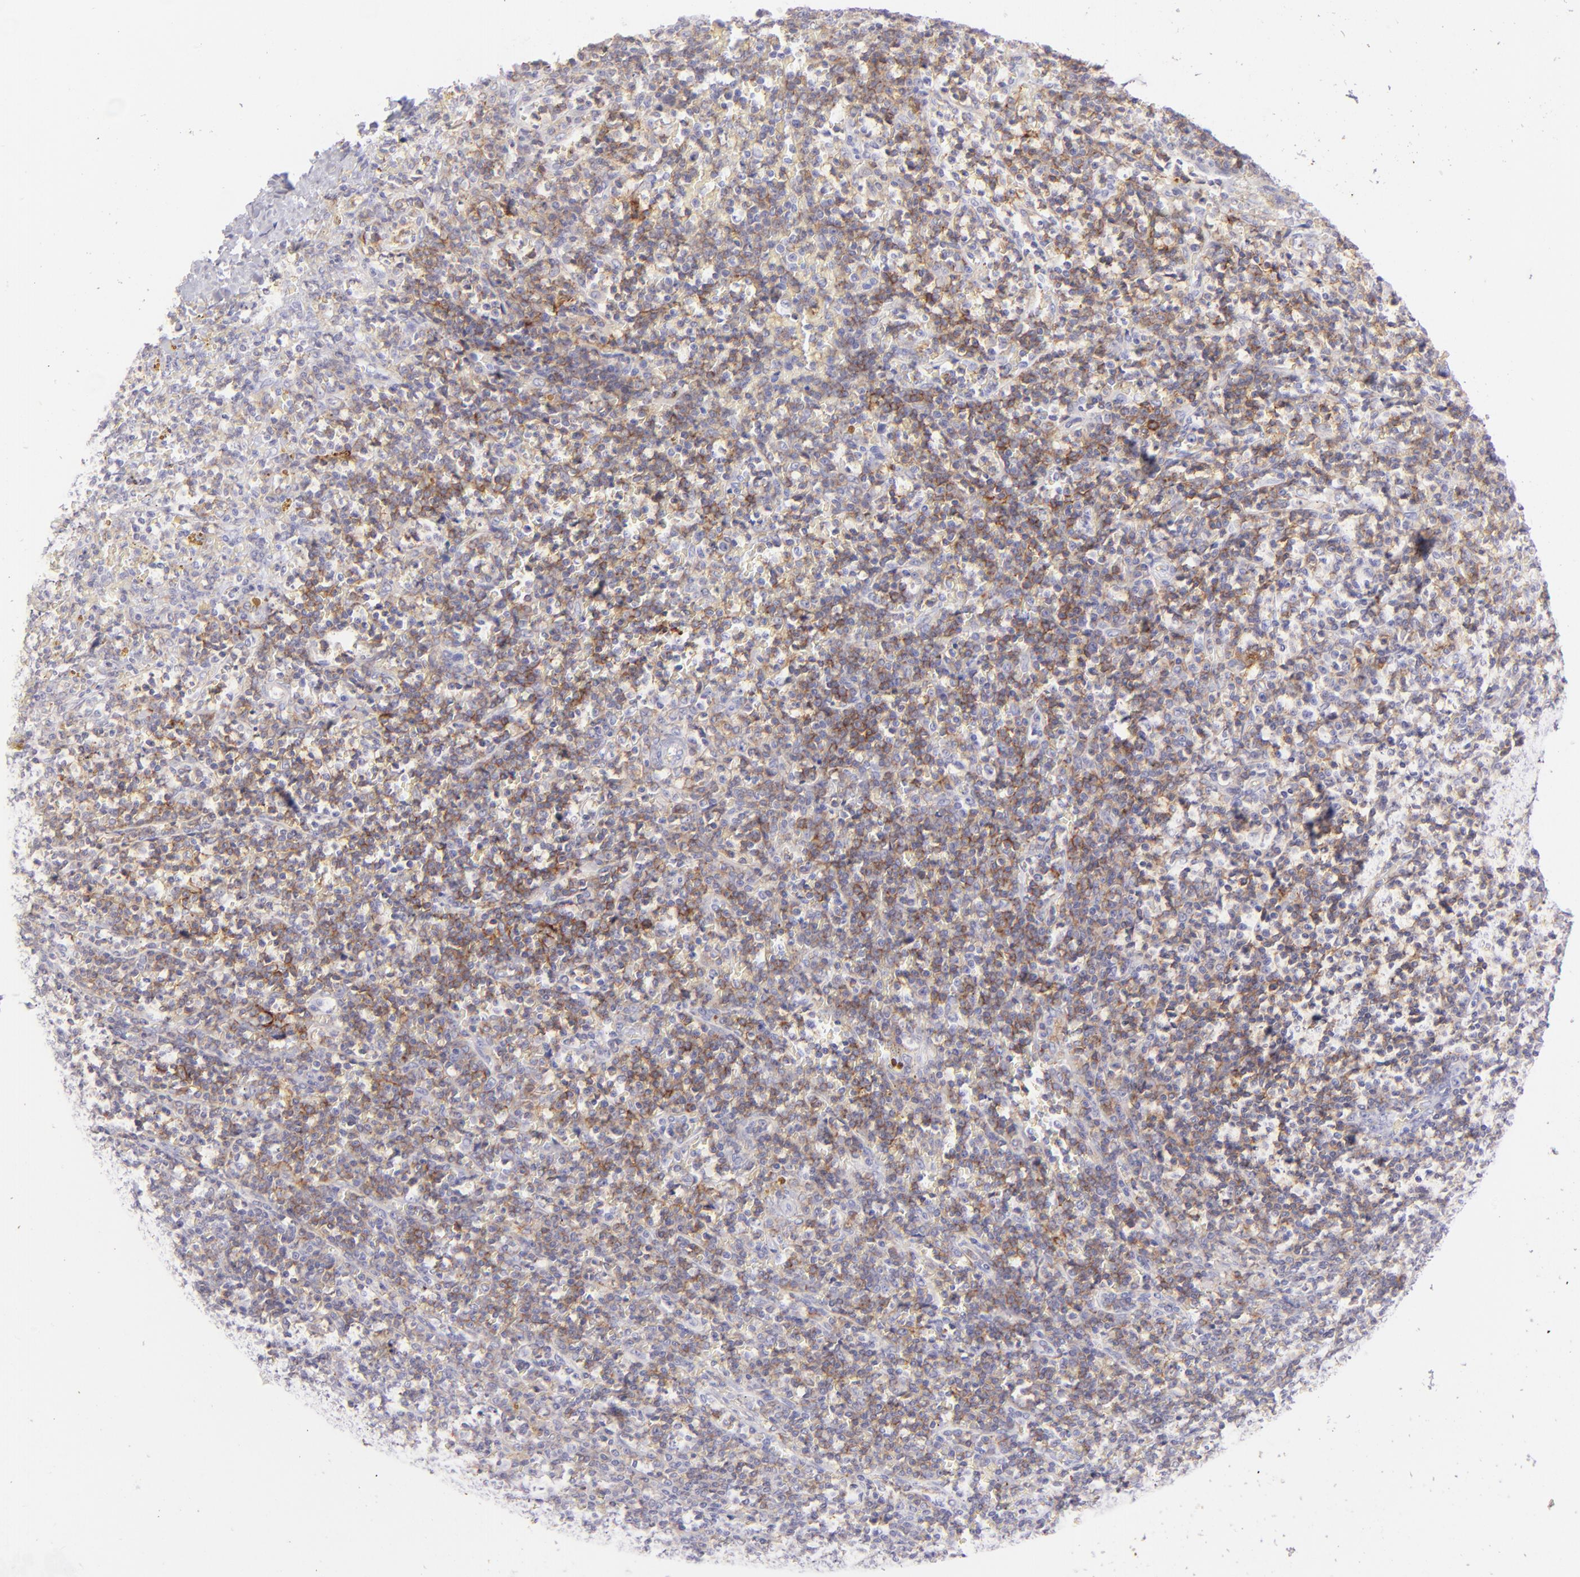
{"staining": {"intensity": "moderate", "quantity": ">75%", "location": "cytoplasmic/membranous"}, "tissue": "lymphoma", "cell_type": "Tumor cells", "image_type": "cancer", "snomed": [{"axis": "morphology", "description": "Malignant lymphoma, non-Hodgkin's type, Low grade"}, {"axis": "topography", "description": "Spleen"}], "caption": "Low-grade malignant lymphoma, non-Hodgkin's type was stained to show a protein in brown. There is medium levels of moderate cytoplasmic/membranous expression in about >75% of tumor cells. (IHC, brightfield microscopy, high magnification).", "gene": "CD72", "patient": {"sex": "male", "age": 80}}